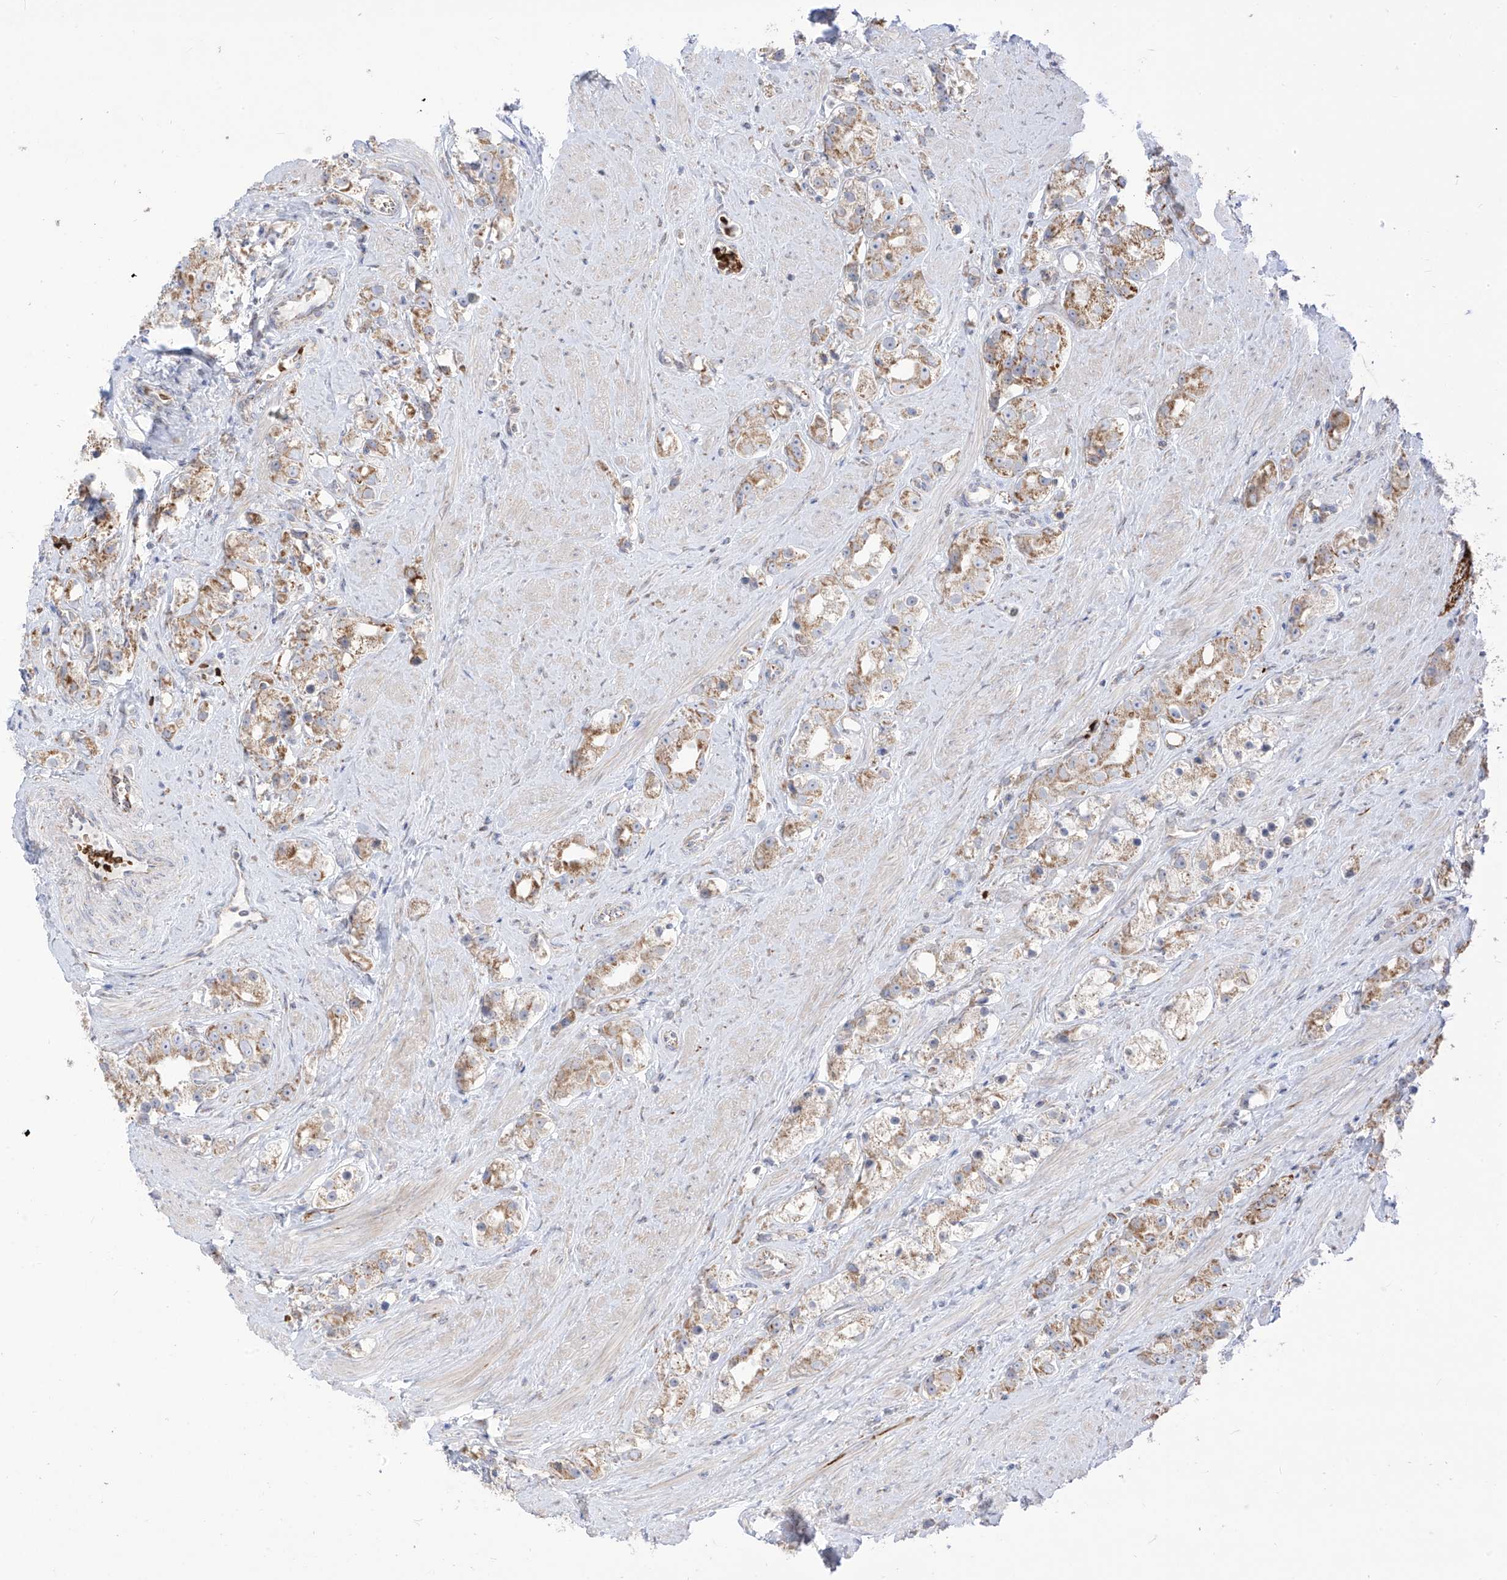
{"staining": {"intensity": "moderate", "quantity": ">75%", "location": "cytoplasmic/membranous"}, "tissue": "prostate cancer", "cell_type": "Tumor cells", "image_type": "cancer", "snomed": [{"axis": "morphology", "description": "Adenocarcinoma, NOS"}, {"axis": "topography", "description": "Prostate"}], "caption": "Human adenocarcinoma (prostate) stained with a protein marker exhibits moderate staining in tumor cells.", "gene": "ARHGEF40", "patient": {"sex": "male", "age": 79}}